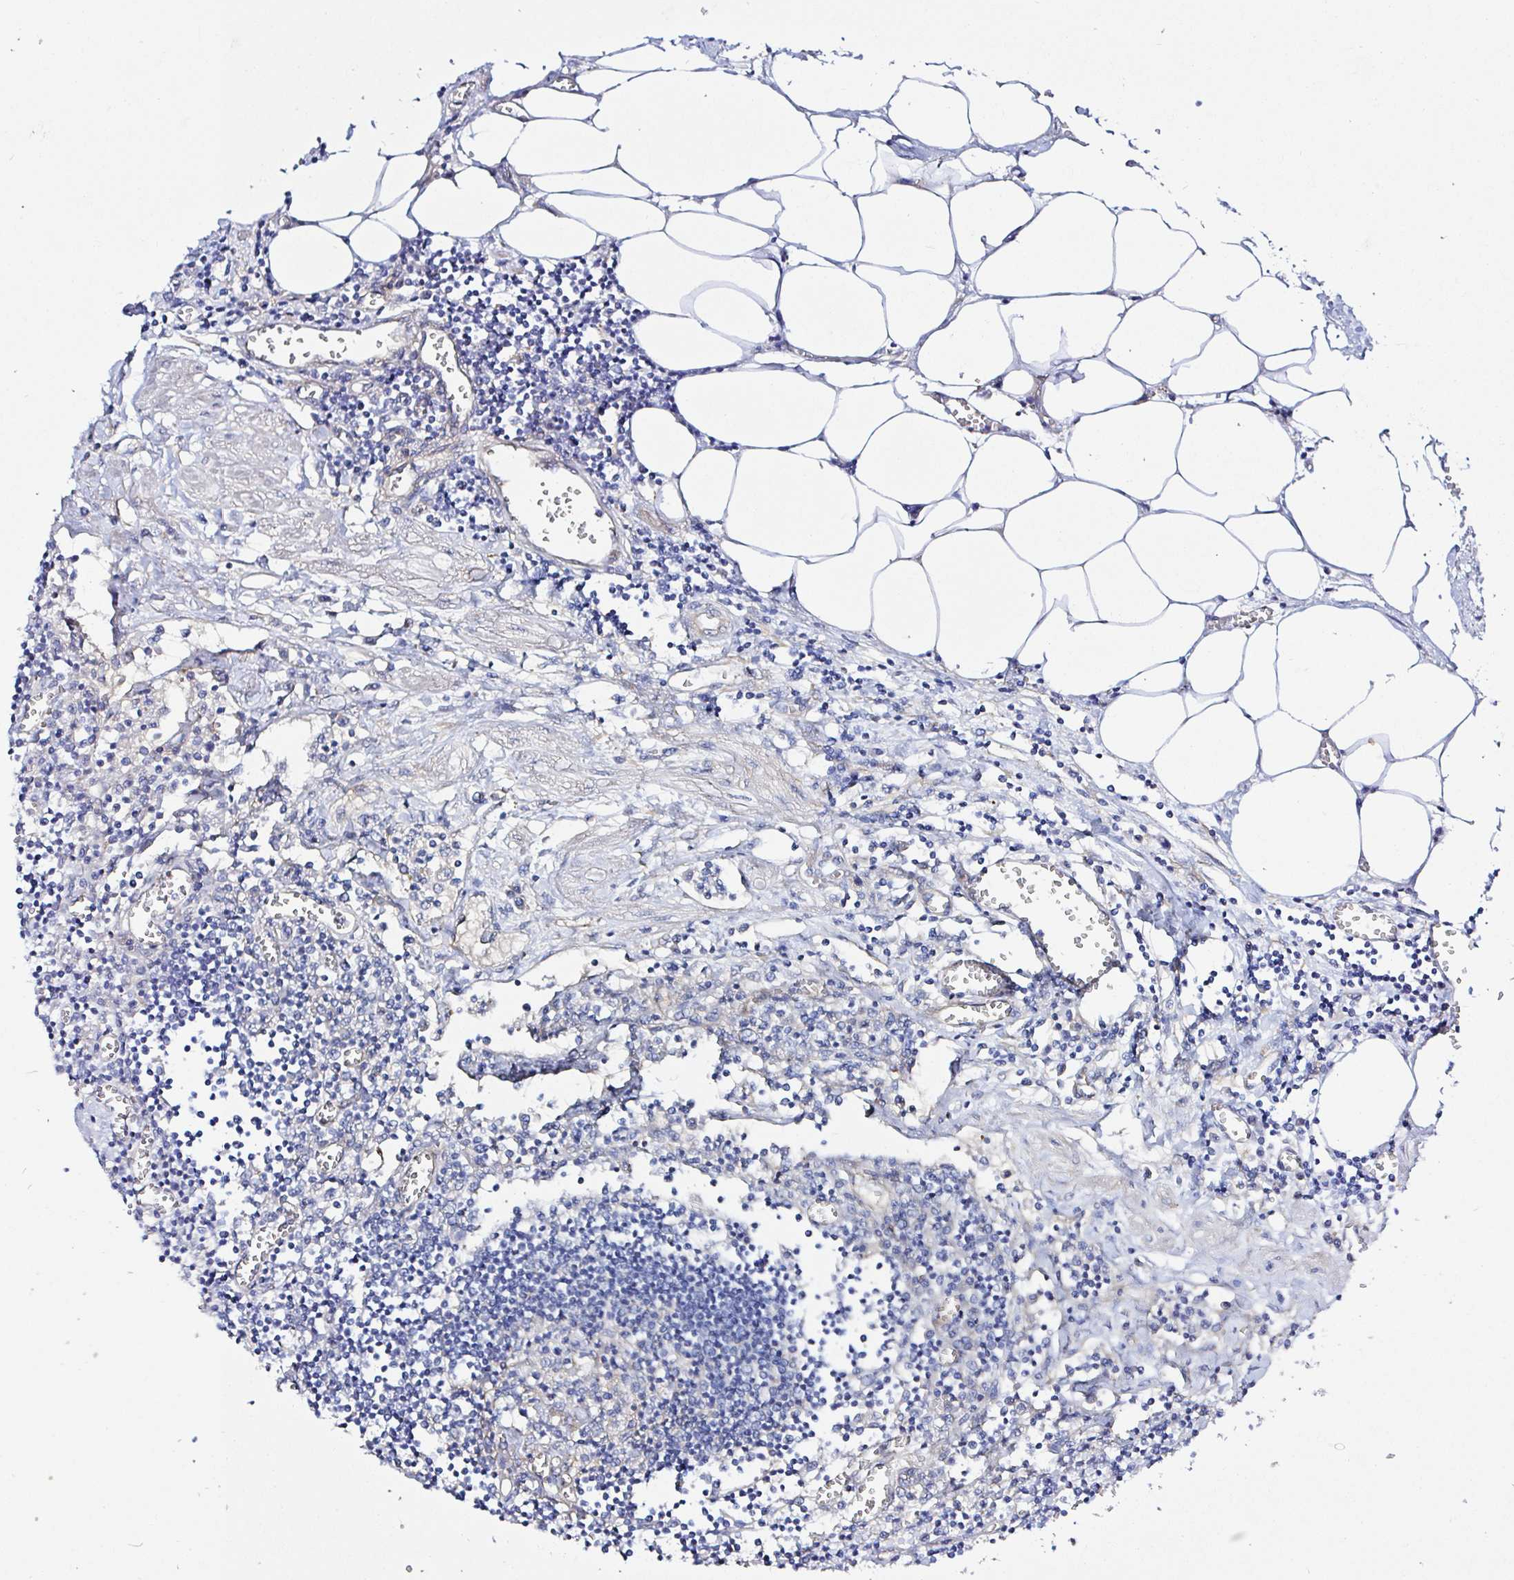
{"staining": {"intensity": "negative", "quantity": "none", "location": "none"}, "tissue": "lymph node", "cell_type": "Germinal center cells", "image_type": "normal", "snomed": [{"axis": "morphology", "description": "Normal tissue, NOS"}, {"axis": "topography", "description": "Lymph node"}], "caption": "Immunohistochemistry of normal lymph node exhibits no positivity in germinal center cells.", "gene": "ARL4D", "patient": {"sex": "male", "age": 66}}